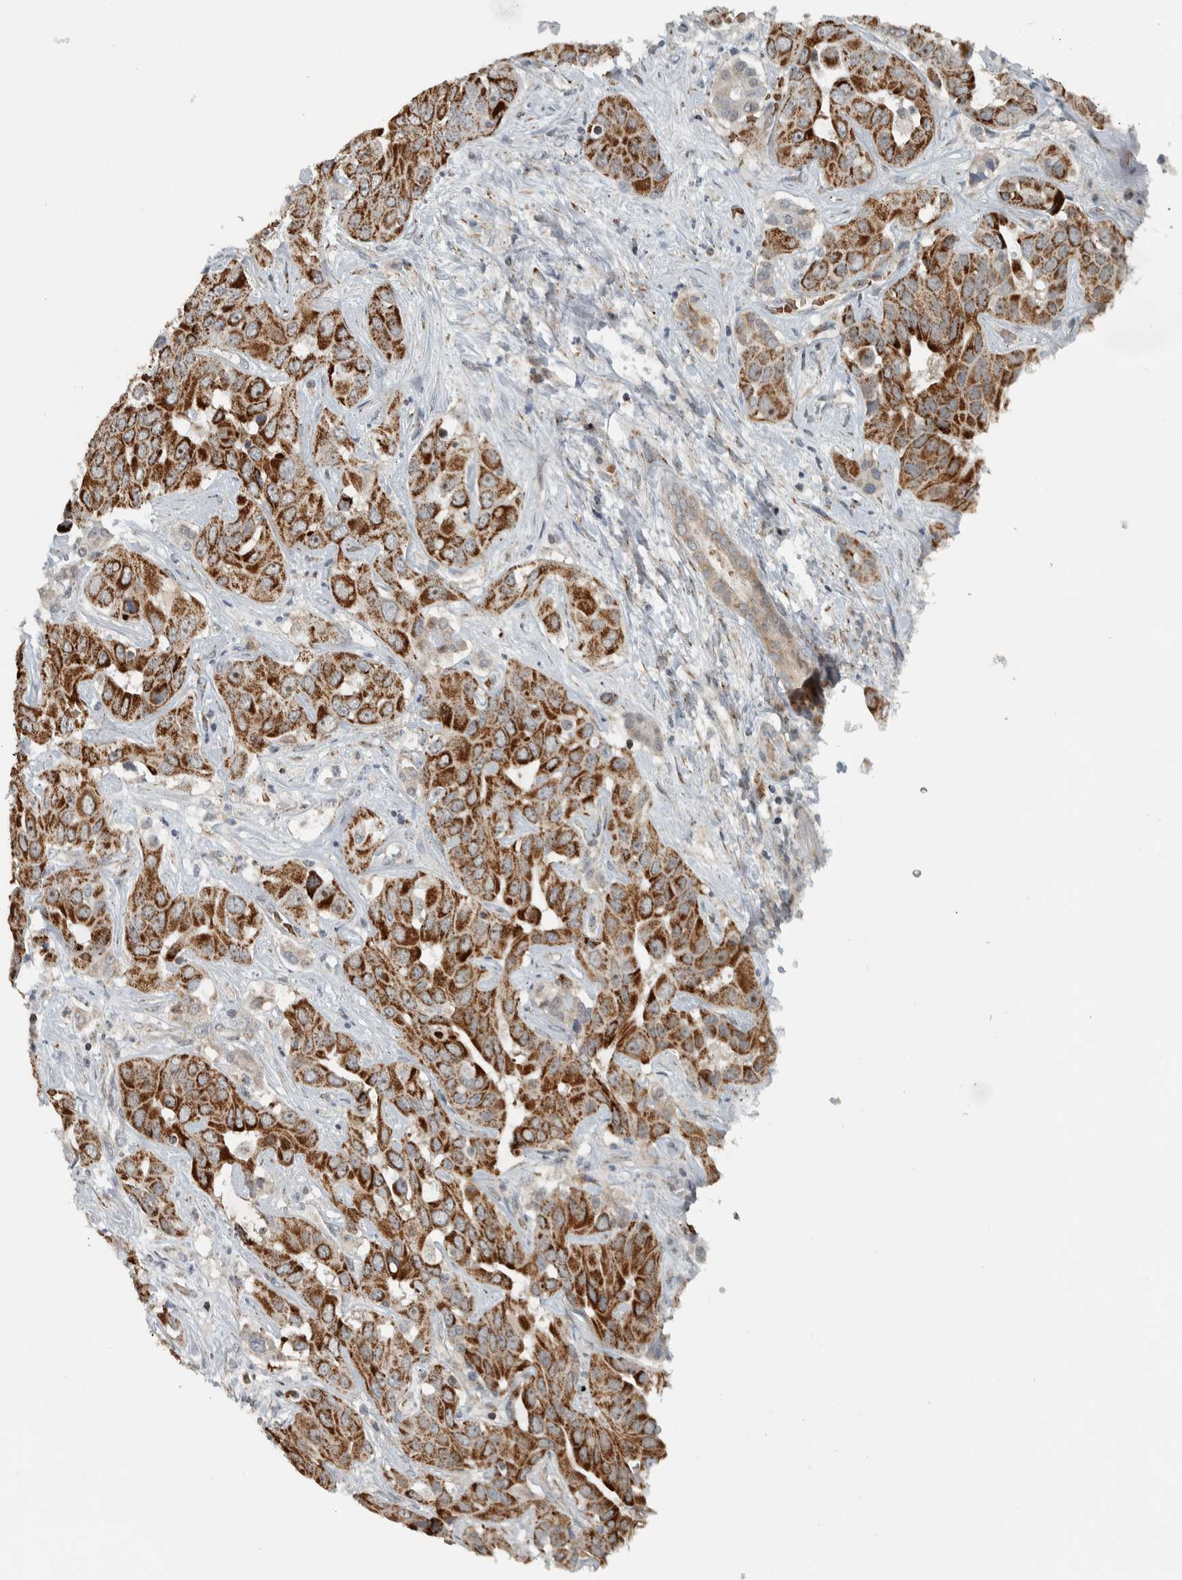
{"staining": {"intensity": "moderate", "quantity": ">75%", "location": "cytoplasmic/membranous"}, "tissue": "liver cancer", "cell_type": "Tumor cells", "image_type": "cancer", "snomed": [{"axis": "morphology", "description": "Cholangiocarcinoma"}, {"axis": "topography", "description": "Liver"}], "caption": "Immunohistochemistry (IHC) photomicrograph of neoplastic tissue: human liver cholangiocarcinoma stained using immunohistochemistry displays medium levels of moderate protein expression localized specifically in the cytoplasmic/membranous of tumor cells, appearing as a cytoplasmic/membranous brown color.", "gene": "PPM1K", "patient": {"sex": "female", "age": 52}}